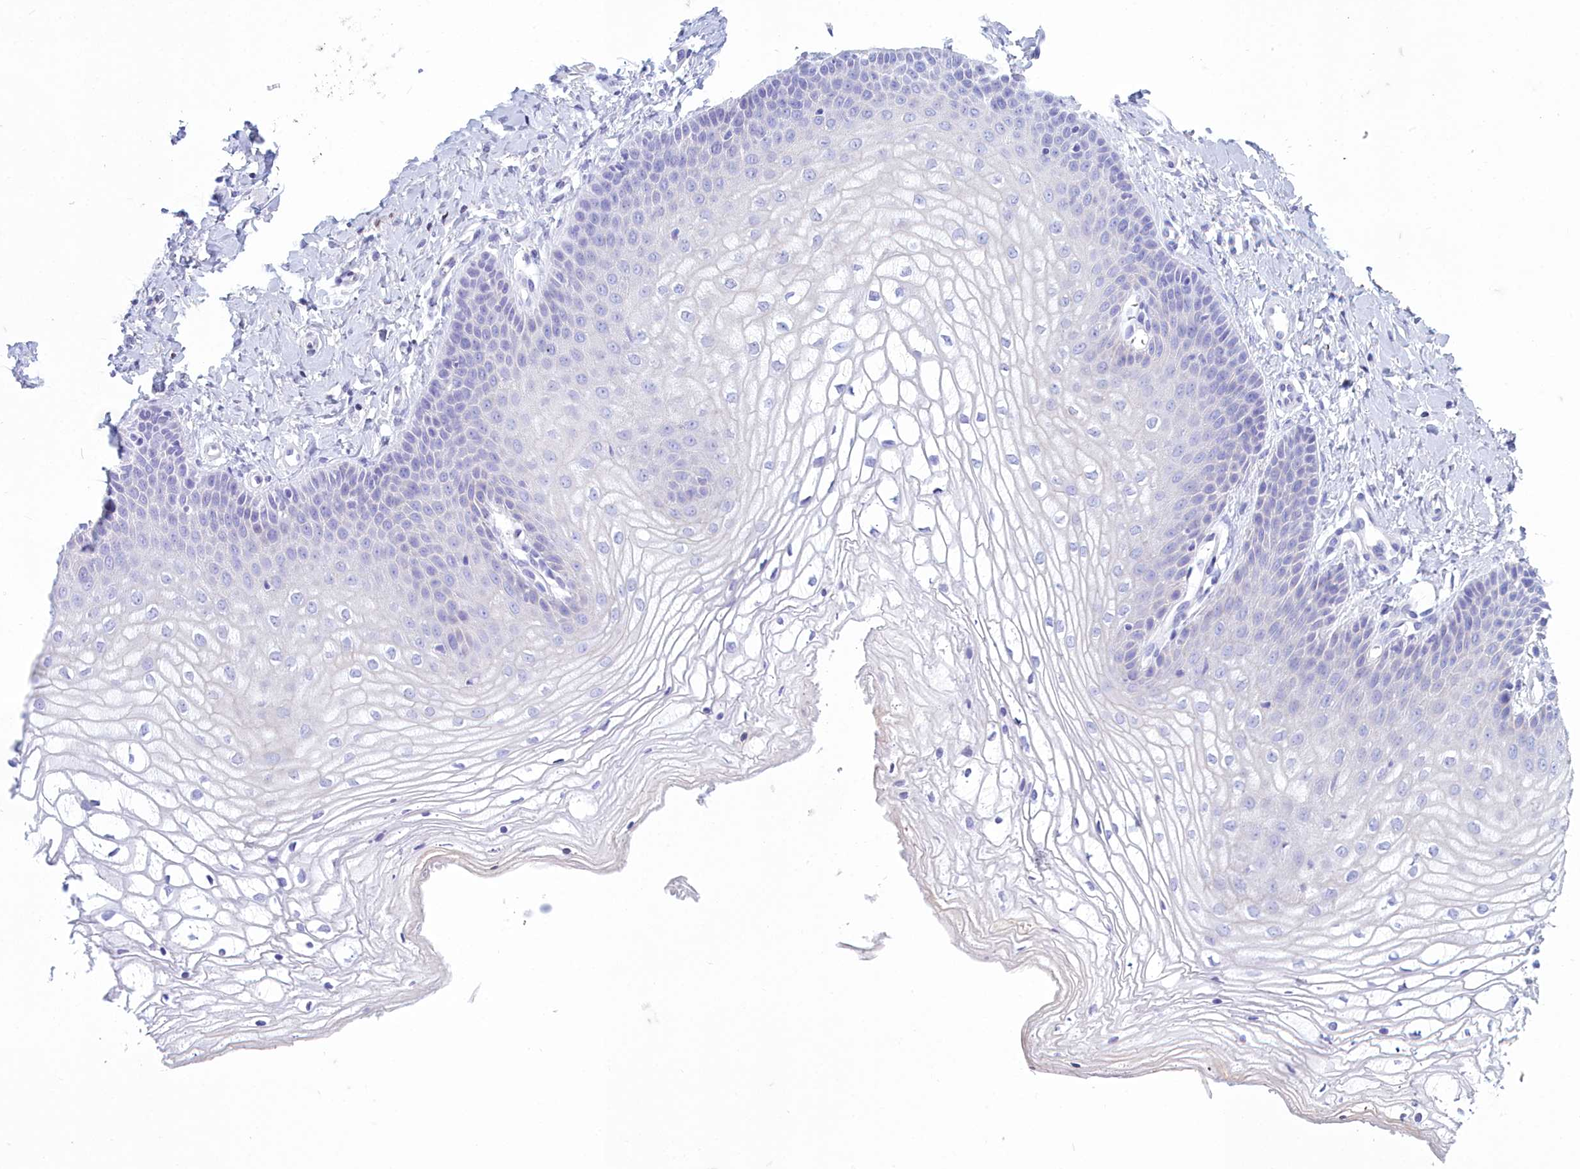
{"staining": {"intensity": "negative", "quantity": "none", "location": "none"}, "tissue": "vagina", "cell_type": "Squamous epithelial cells", "image_type": "normal", "snomed": [{"axis": "morphology", "description": "Normal tissue, NOS"}, {"axis": "topography", "description": "Vagina"}], "caption": "This is a histopathology image of immunohistochemistry (IHC) staining of unremarkable vagina, which shows no positivity in squamous epithelial cells. (DAB immunohistochemistry with hematoxylin counter stain).", "gene": "TMEM97", "patient": {"sex": "female", "age": 68}}